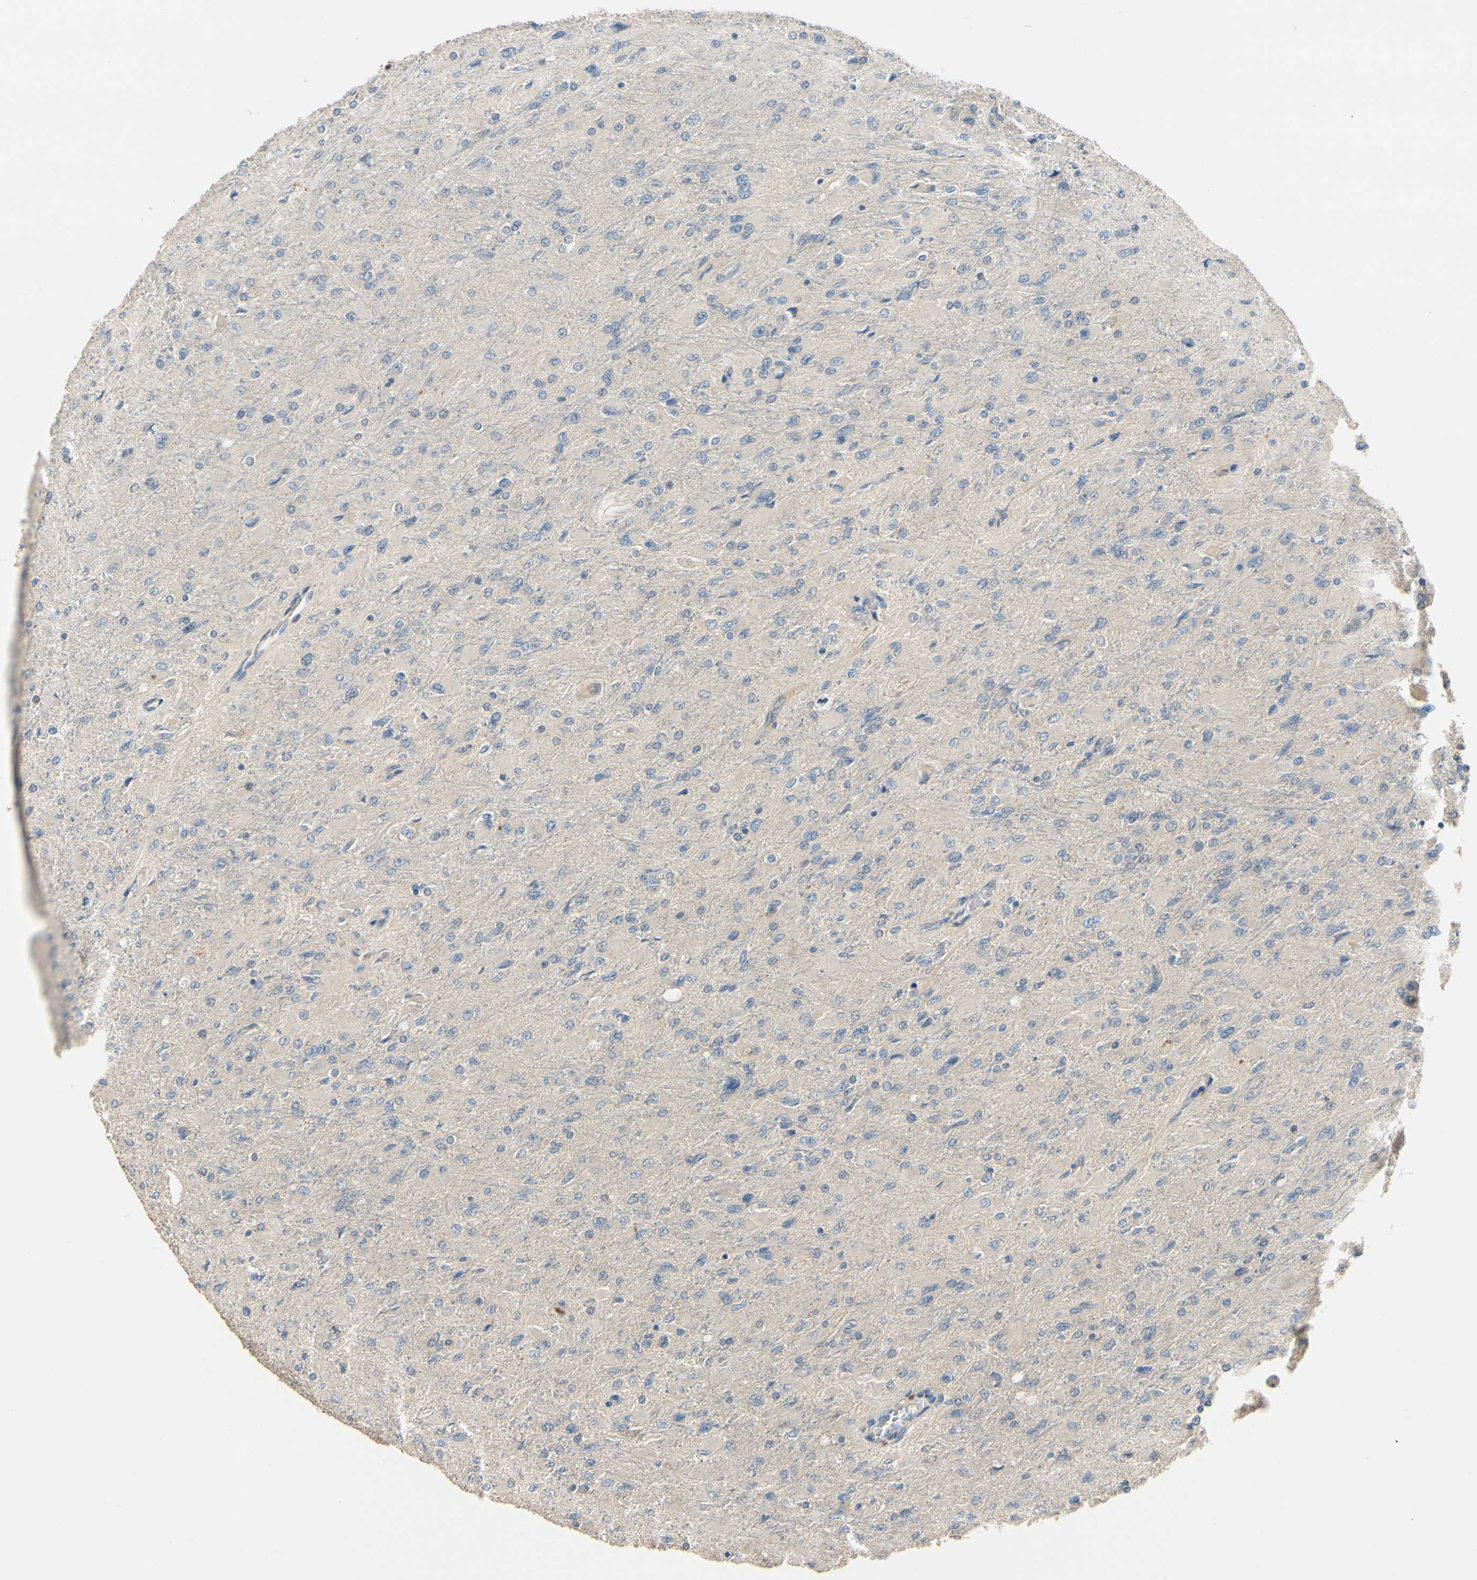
{"staining": {"intensity": "negative", "quantity": "none", "location": "none"}, "tissue": "glioma", "cell_type": "Tumor cells", "image_type": "cancer", "snomed": [{"axis": "morphology", "description": "Glioma, malignant, High grade"}, {"axis": "topography", "description": "Cerebral cortex"}], "caption": "High power microscopy micrograph of an IHC histopathology image of malignant glioma (high-grade), revealing no significant expression in tumor cells.", "gene": "SIGLEC5", "patient": {"sex": "female", "age": 36}}